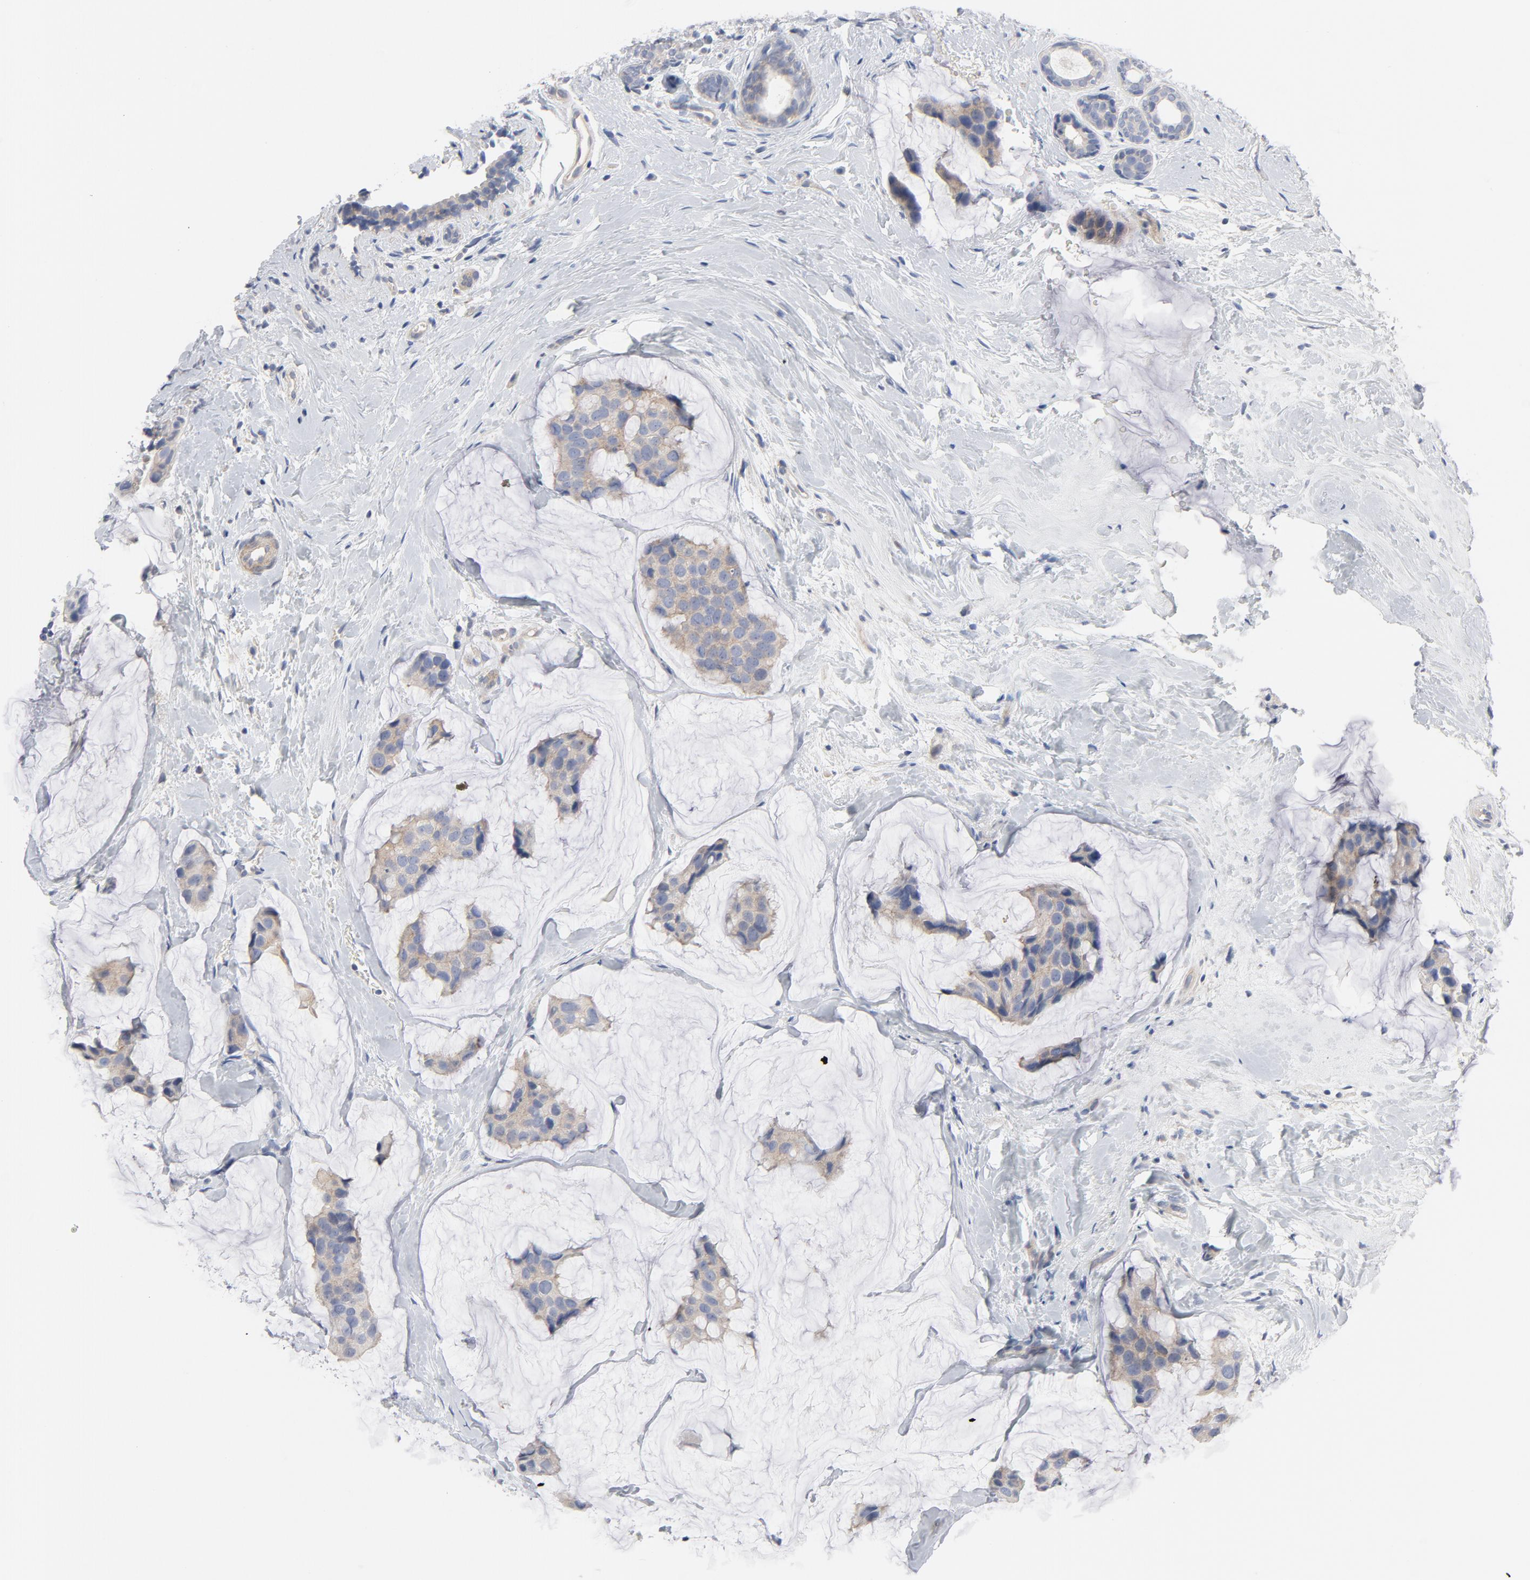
{"staining": {"intensity": "weak", "quantity": ">75%", "location": "cytoplasmic/membranous"}, "tissue": "breast cancer", "cell_type": "Tumor cells", "image_type": "cancer", "snomed": [{"axis": "morphology", "description": "Normal tissue, NOS"}, {"axis": "morphology", "description": "Duct carcinoma"}, {"axis": "topography", "description": "Breast"}], "caption": "The immunohistochemical stain labels weak cytoplasmic/membranous staining in tumor cells of breast intraductal carcinoma tissue. (DAB (3,3'-diaminobenzidine) IHC with brightfield microscopy, high magnification).", "gene": "ROCK1", "patient": {"sex": "female", "age": 50}}